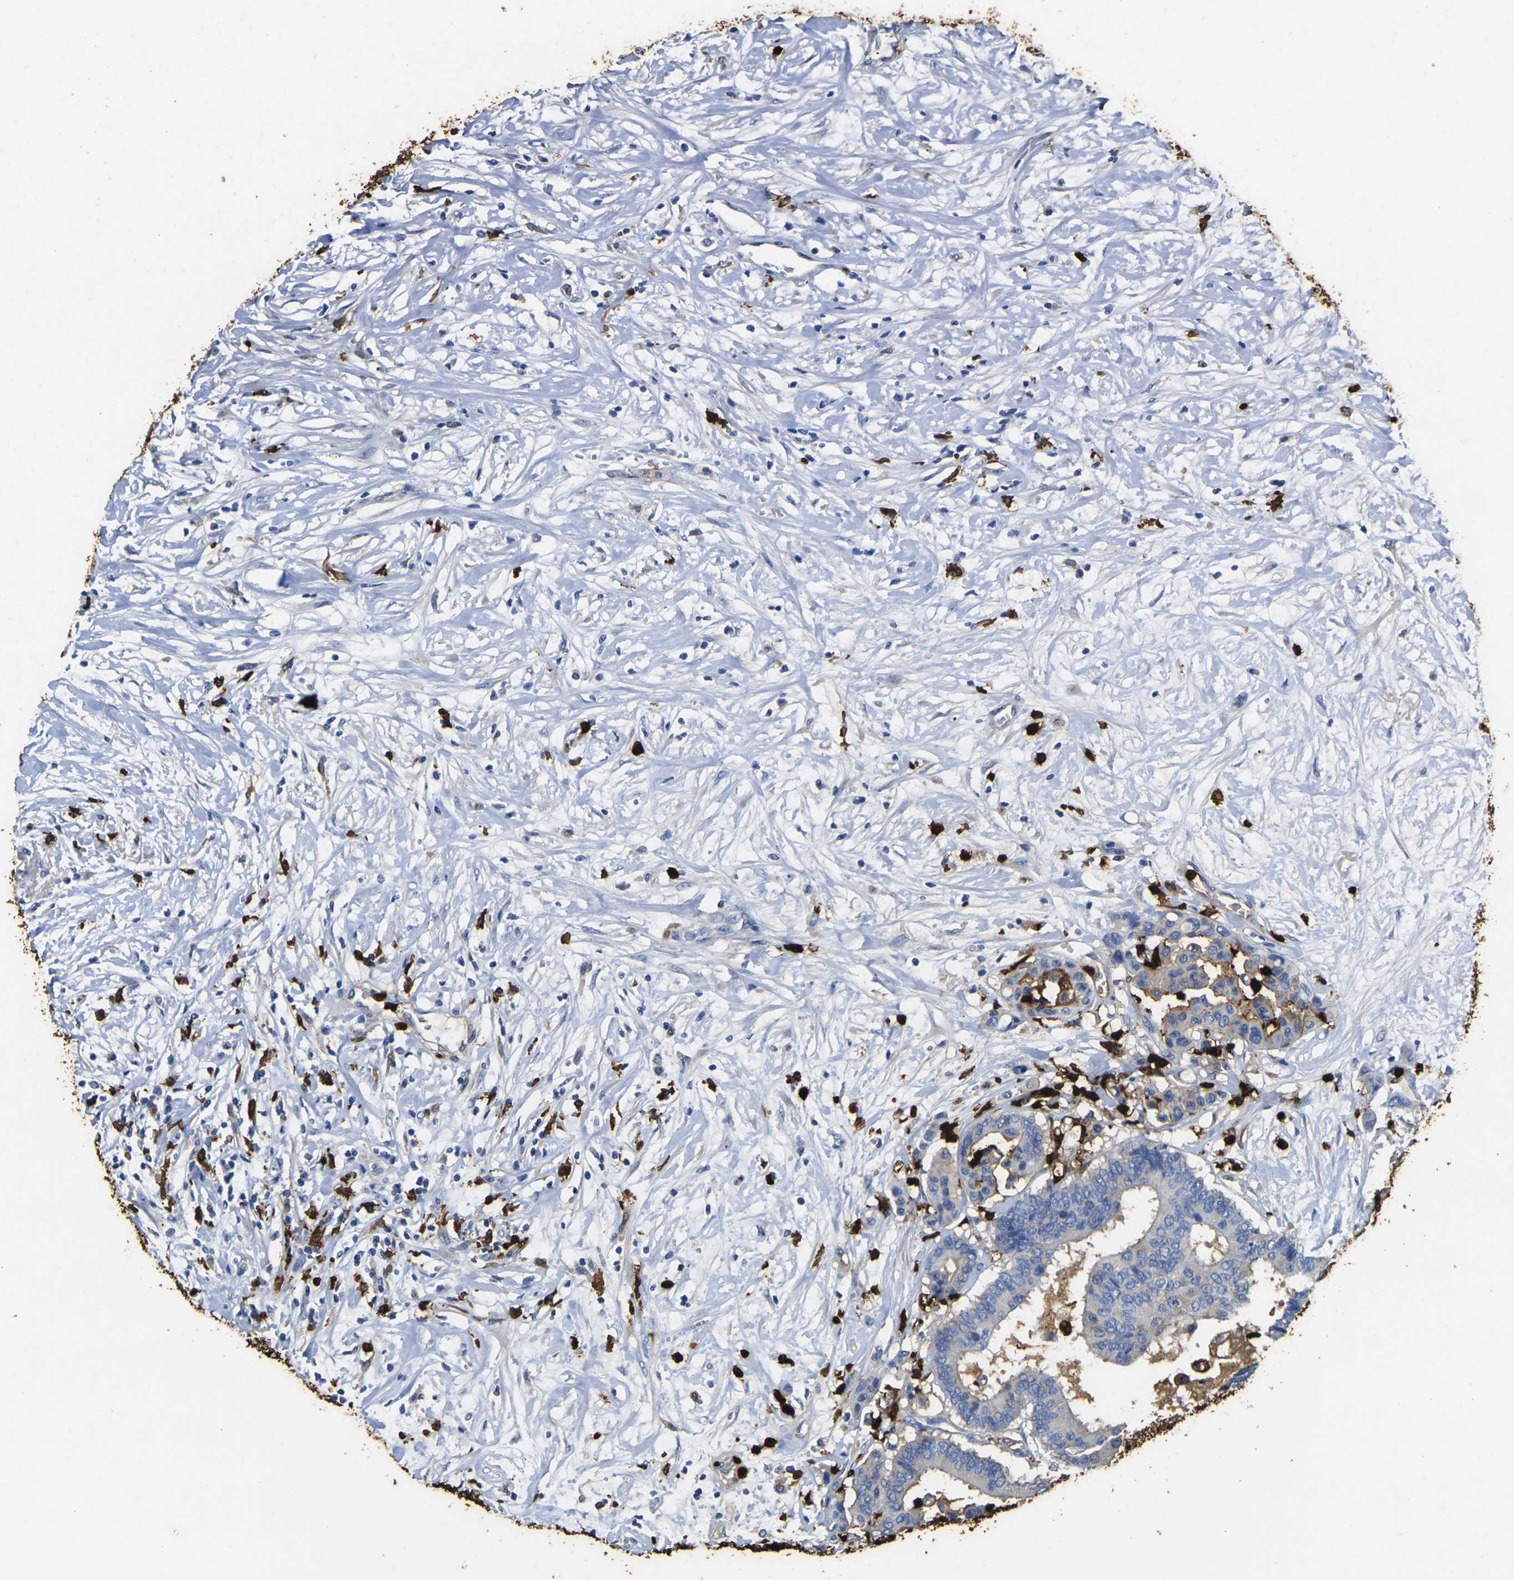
{"staining": {"intensity": "moderate", "quantity": "25%-75%", "location": "cytoplasmic/membranous"}, "tissue": "colorectal cancer", "cell_type": "Tumor cells", "image_type": "cancer", "snomed": [{"axis": "morphology", "description": "Normal tissue, NOS"}, {"axis": "morphology", "description": "Adenocarcinoma, NOS"}, {"axis": "topography", "description": "Colon"}], "caption": "Protein staining demonstrates moderate cytoplasmic/membranous expression in about 25%-75% of tumor cells in colorectal adenocarcinoma.", "gene": "S100A9", "patient": {"sex": "male", "age": 82}}